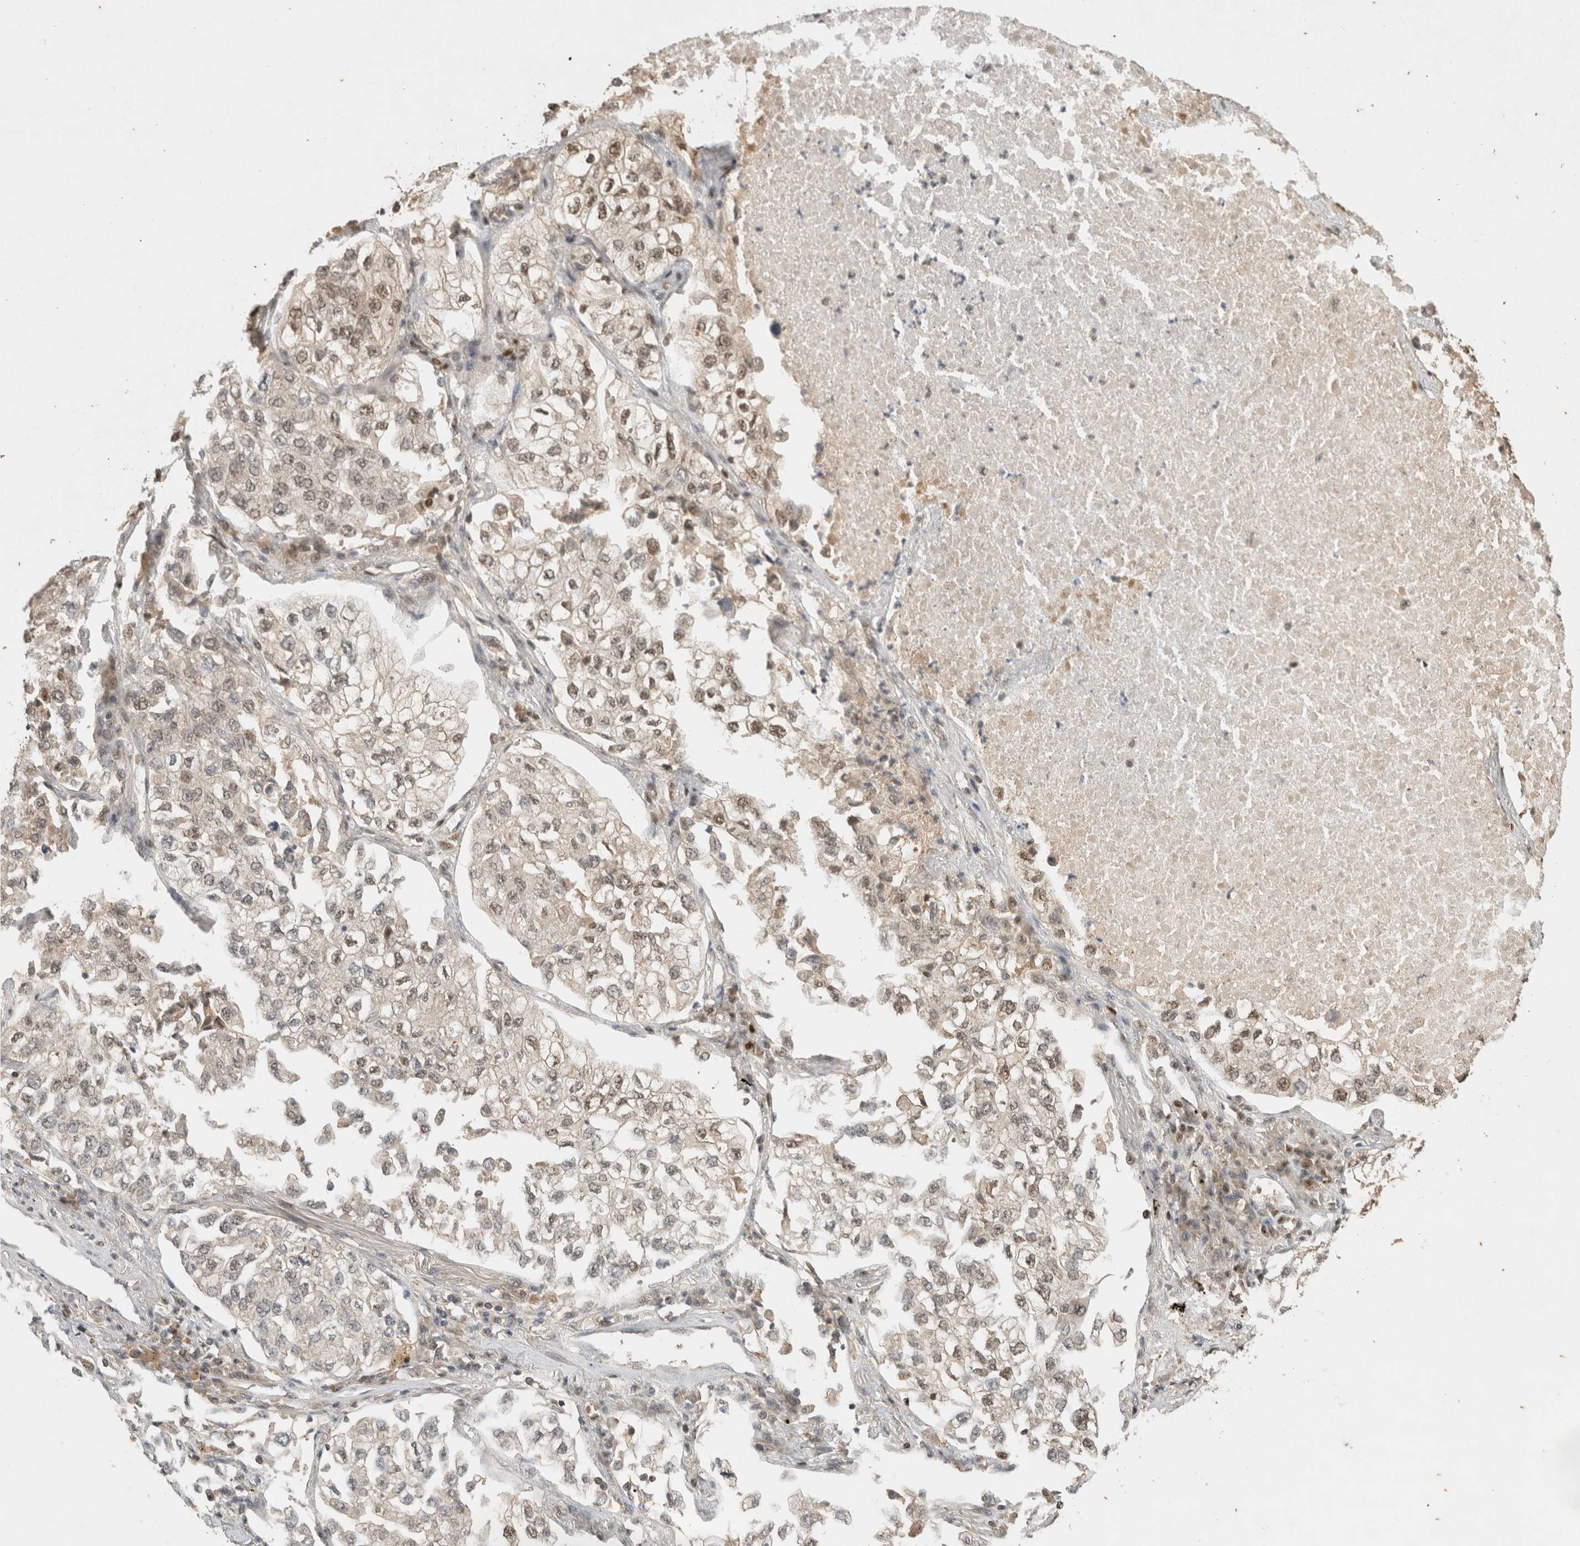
{"staining": {"intensity": "moderate", "quantity": "<25%", "location": "nuclear"}, "tissue": "lung cancer", "cell_type": "Tumor cells", "image_type": "cancer", "snomed": [{"axis": "morphology", "description": "Adenocarcinoma, NOS"}, {"axis": "topography", "description": "Lung"}], "caption": "Lung cancer (adenocarcinoma) stained with immunohistochemistry exhibits moderate nuclear expression in approximately <25% of tumor cells. (DAB IHC with brightfield microscopy, high magnification).", "gene": "SNRNP40", "patient": {"sex": "male", "age": 63}}